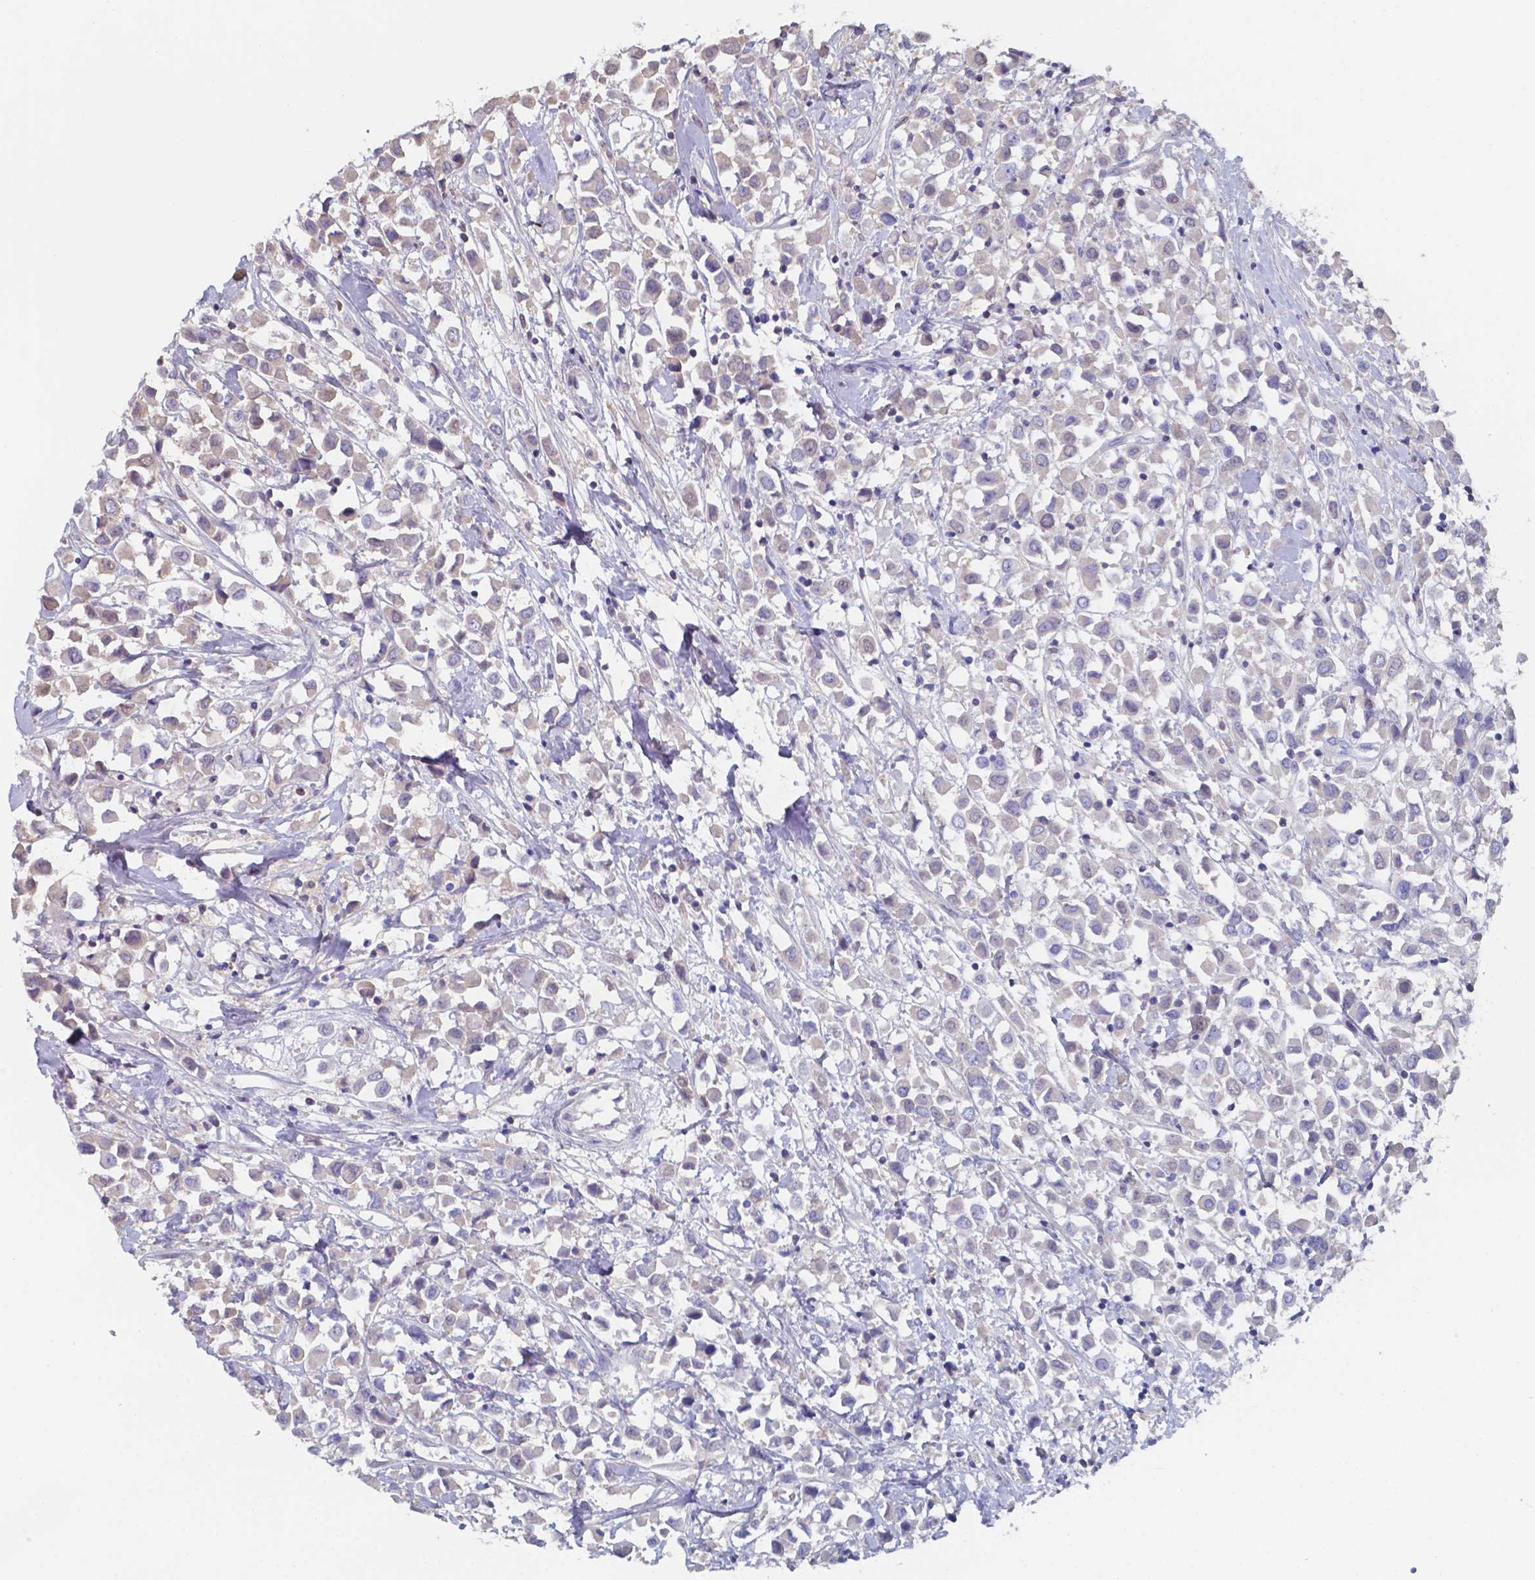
{"staining": {"intensity": "negative", "quantity": "none", "location": "none"}, "tissue": "breast cancer", "cell_type": "Tumor cells", "image_type": "cancer", "snomed": [{"axis": "morphology", "description": "Duct carcinoma"}, {"axis": "topography", "description": "Breast"}], "caption": "IHC micrograph of breast cancer stained for a protein (brown), which shows no staining in tumor cells. (Brightfield microscopy of DAB (3,3'-diaminobenzidine) IHC at high magnification).", "gene": "BTBD17", "patient": {"sex": "female", "age": 61}}